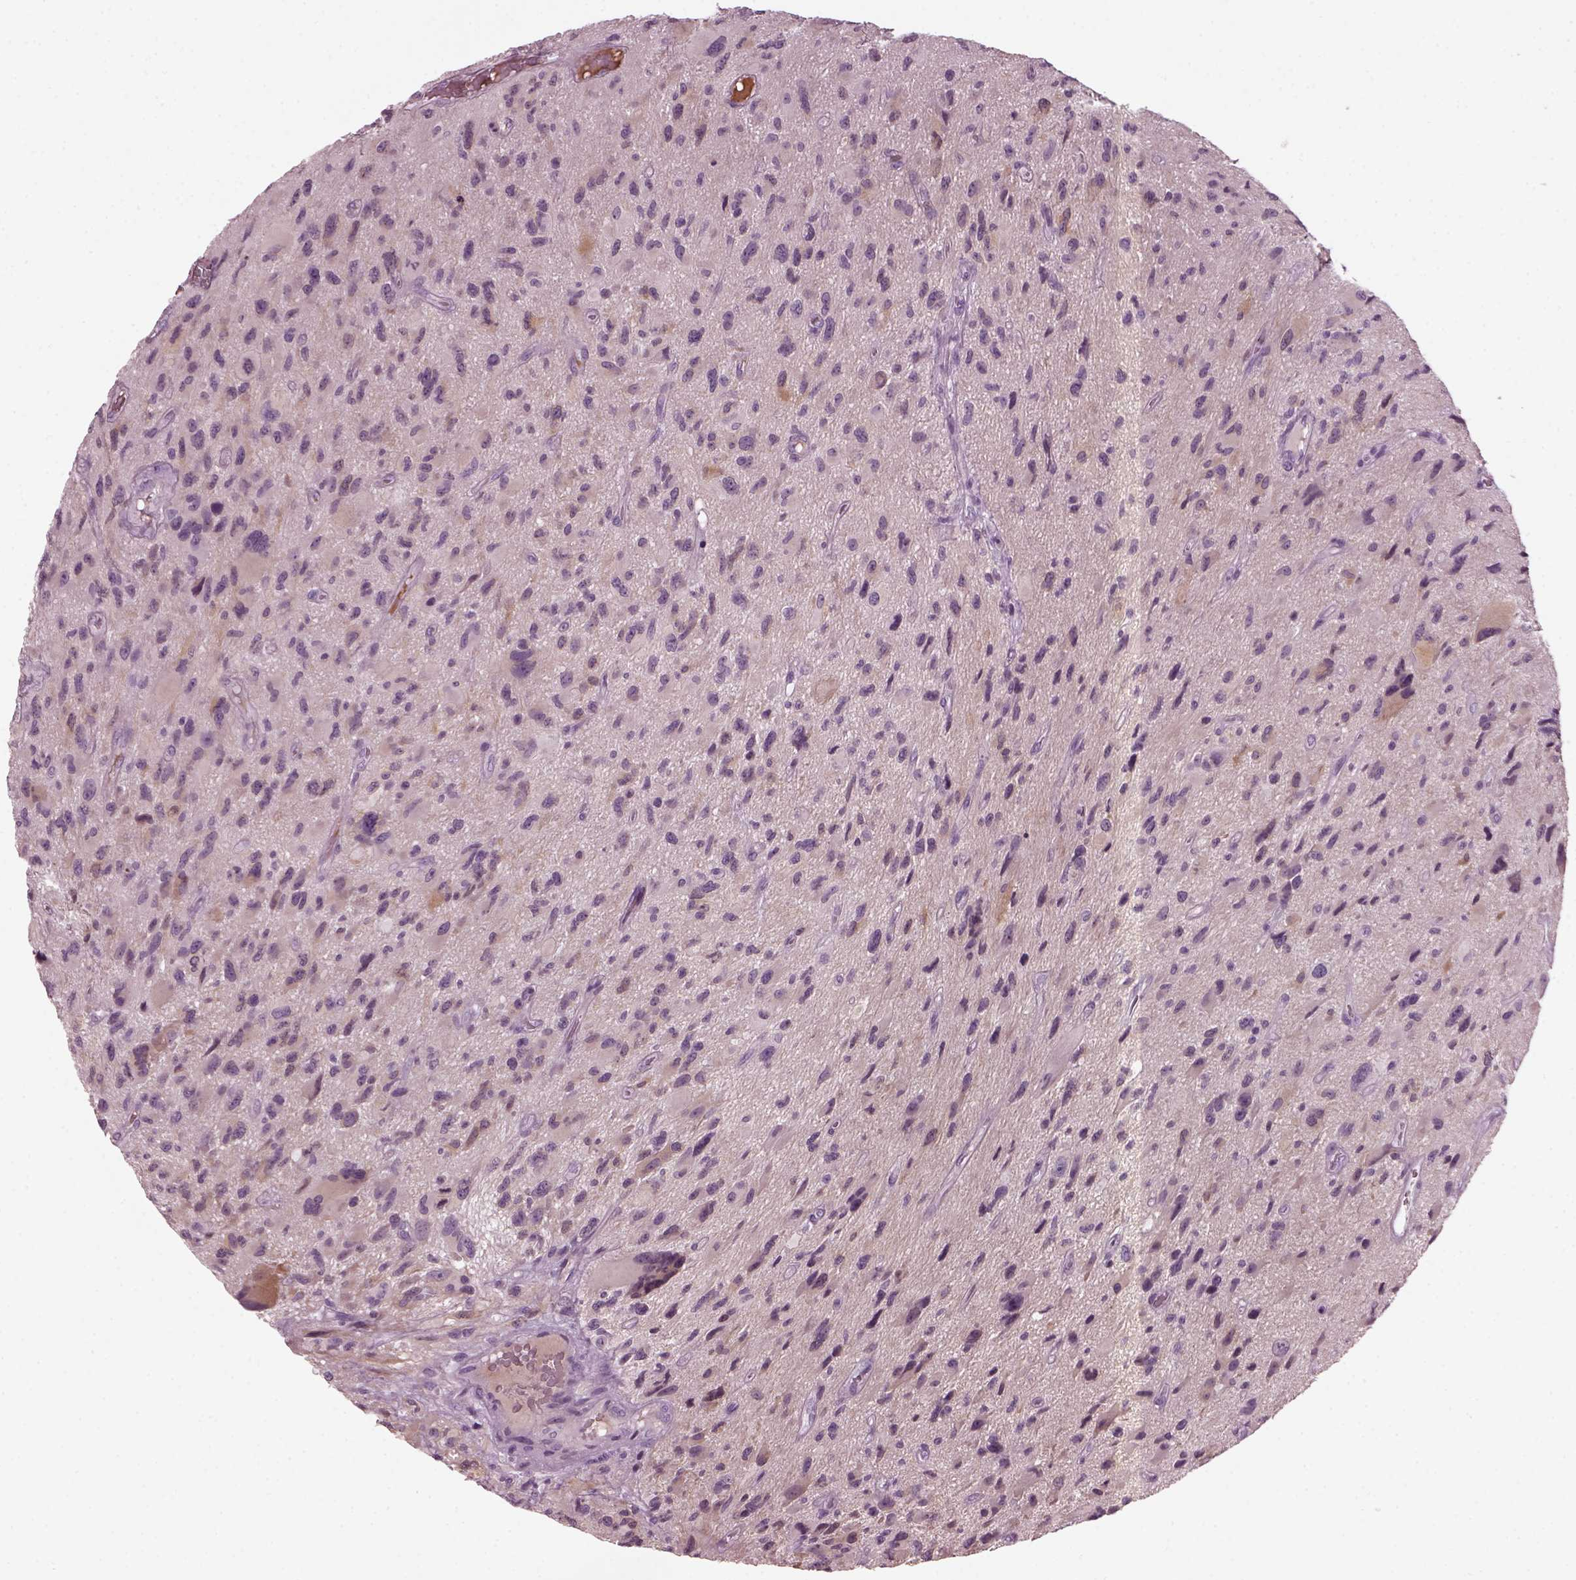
{"staining": {"intensity": "negative", "quantity": "none", "location": "none"}, "tissue": "glioma", "cell_type": "Tumor cells", "image_type": "cancer", "snomed": [{"axis": "morphology", "description": "Glioma, malignant, NOS"}, {"axis": "morphology", "description": "Glioma, malignant, High grade"}, {"axis": "topography", "description": "Brain"}], "caption": "A histopathology image of human malignant glioma (high-grade) is negative for staining in tumor cells.", "gene": "DPYSL5", "patient": {"sex": "female", "age": 71}}